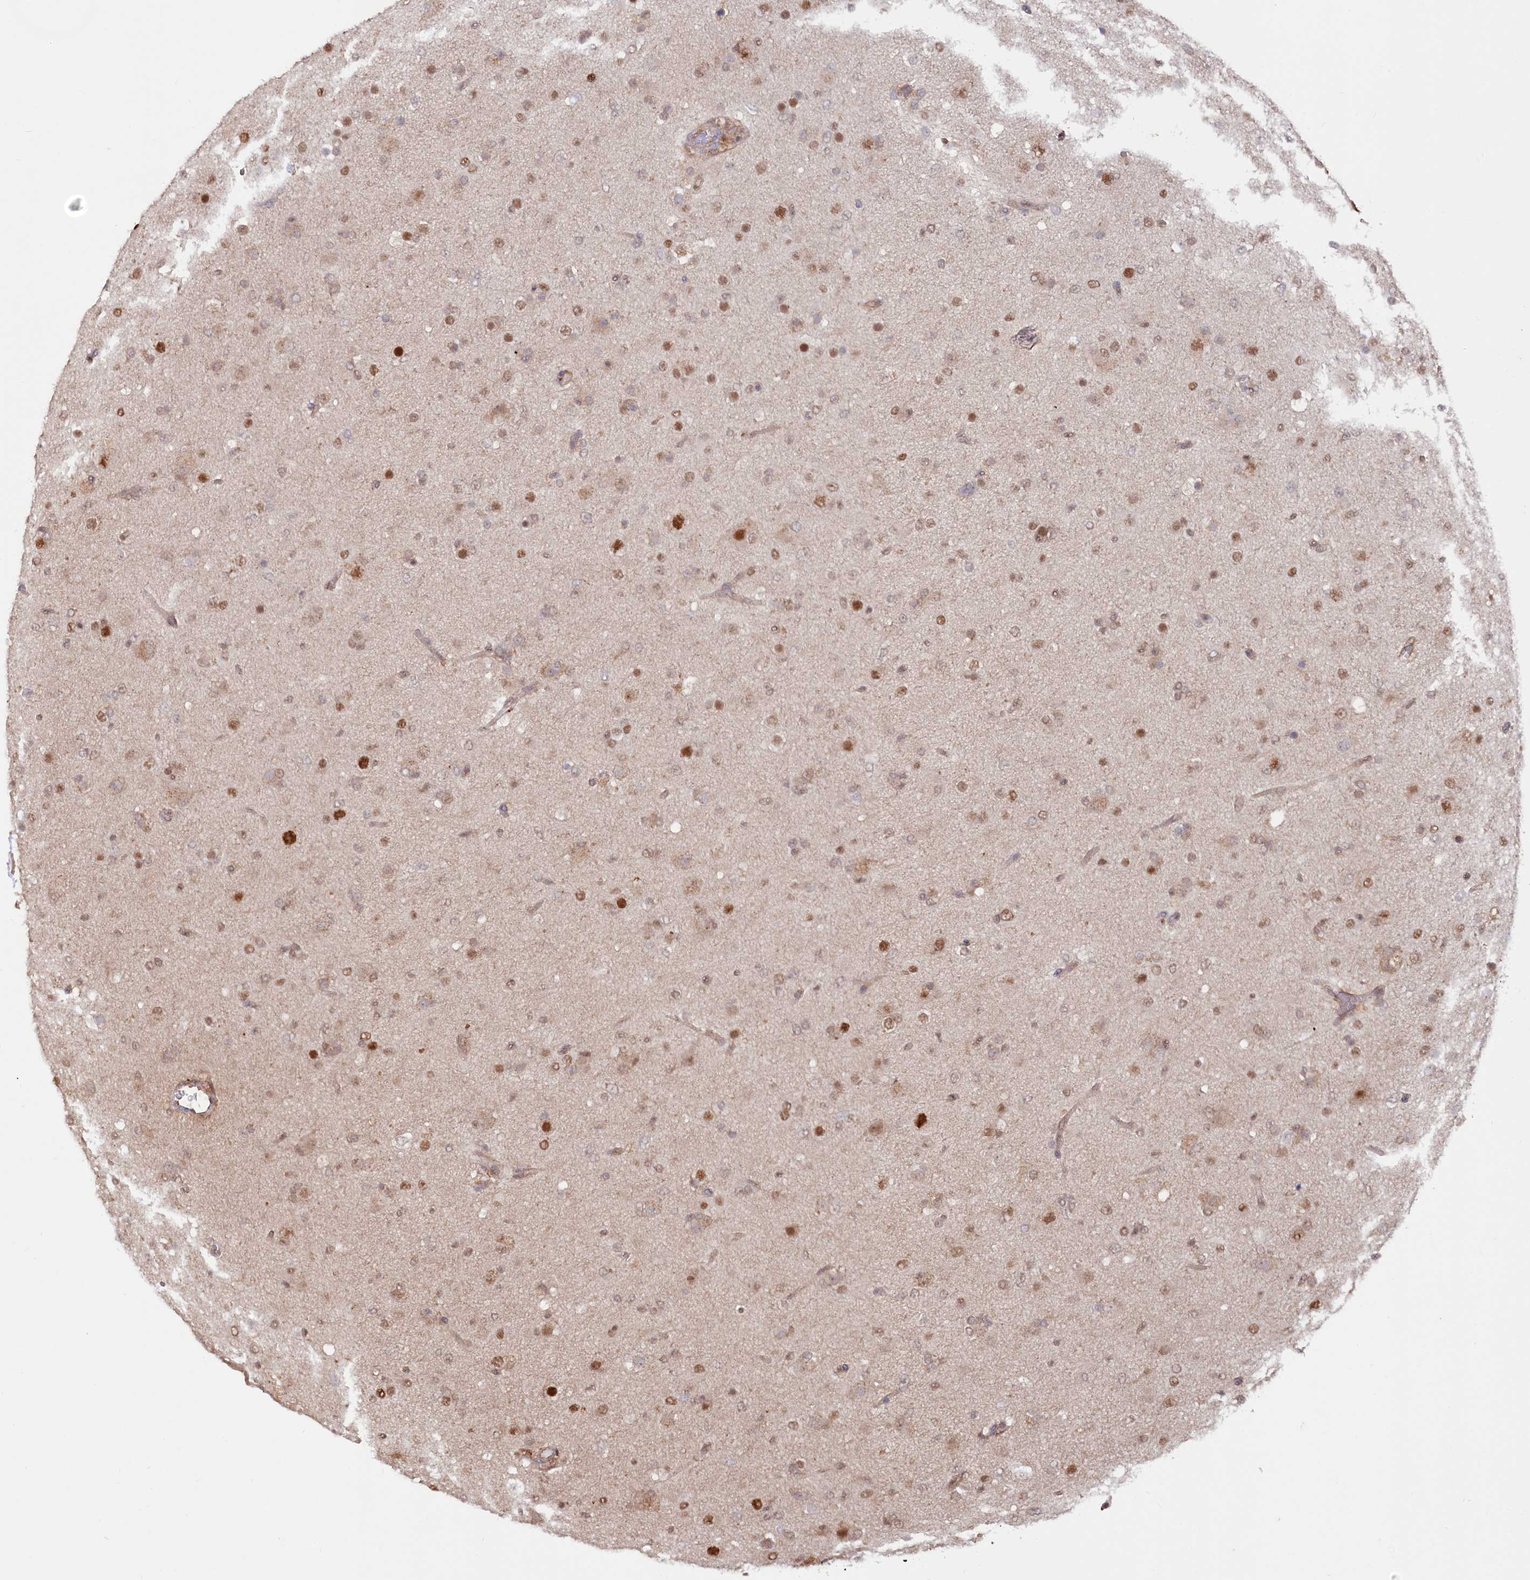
{"staining": {"intensity": "moderate", "quantity": "25%-75%", "location": "nuclear"}, "tissue": "glioma", "cell_type": "Tumor cells", "image_type": "cancer", "snomed": [{"axis": "morphology", "description": "Glioma, malignant, Low grade"}, {"axis": "topography", "description": "Brain"}], "caption": "Brown immunohistochemical staining in malignant glioma (low-grade) exhibits moderate nuclear staining in approximately 25%-75% of tumor cells.", "gene": "PSMA1", "patient": {"sex": "male", "age": 65}}